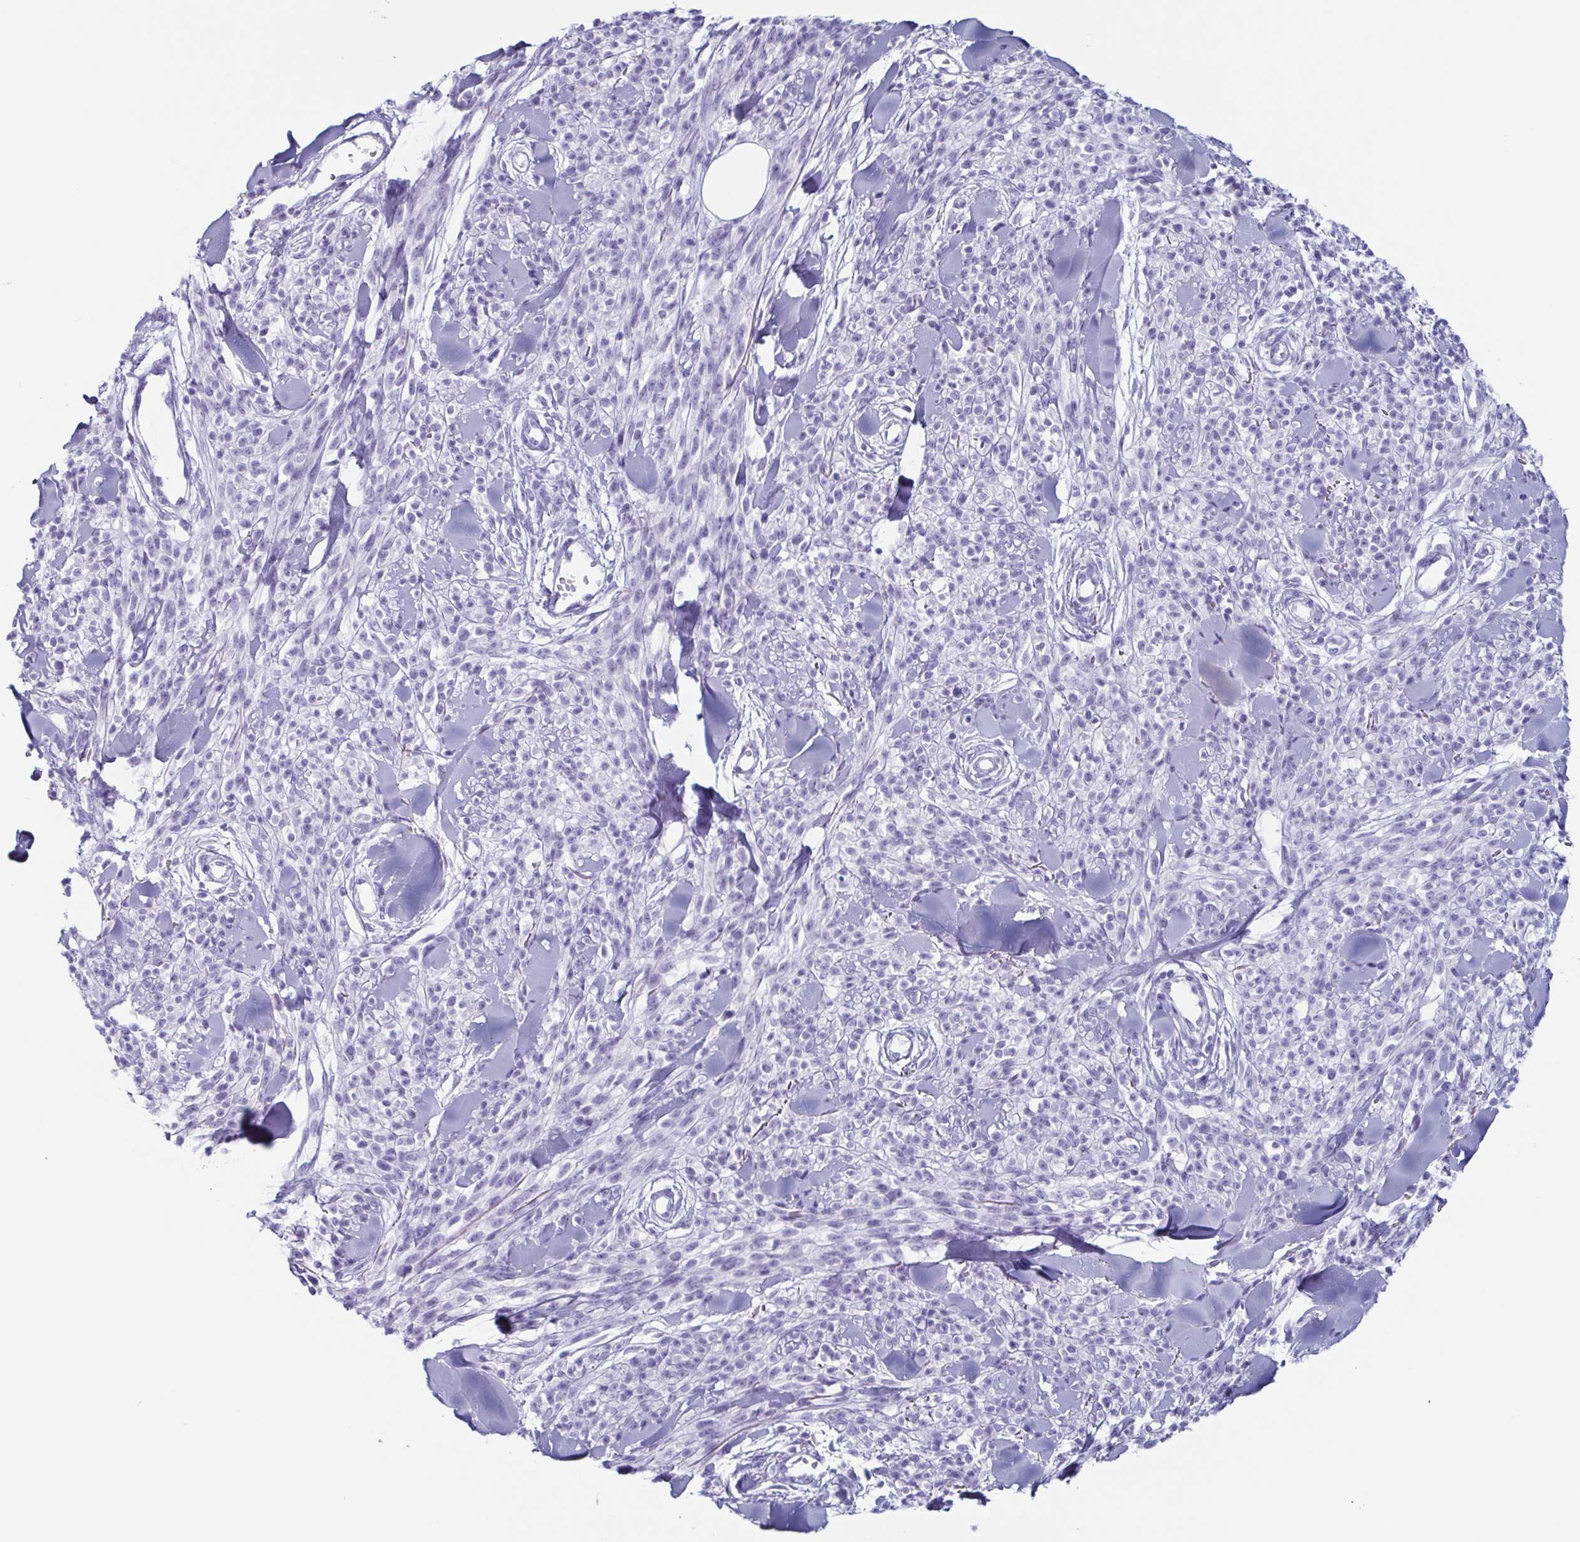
{"staining": {"intensity": "negative", "quantity": "none", "location": "none"}, "tissue": "melanoma", "cell_type": "Tumor cells", "image_type": "cancer", "snomed": [{"axis": "morphology", "description": "Malignant melanoma, NOS"}, {"axis": "topography", "description": "Skin"}, {"axis": "topography", "description": "Skin of trunk"}], "caption": "DAB (3,3'-diaminobenzidine) immunohistochemical staining of human melanoma displays no significant staining in tumor cells. Brightfield microscopy of immunohistochemistry stained with DAB (3,3'-diaminobenzidine) (brown) and hematoxylin (blue), captured at high magnification.", "gene": "ENKUR", "patient": {"sex": "male", "age": 74}}